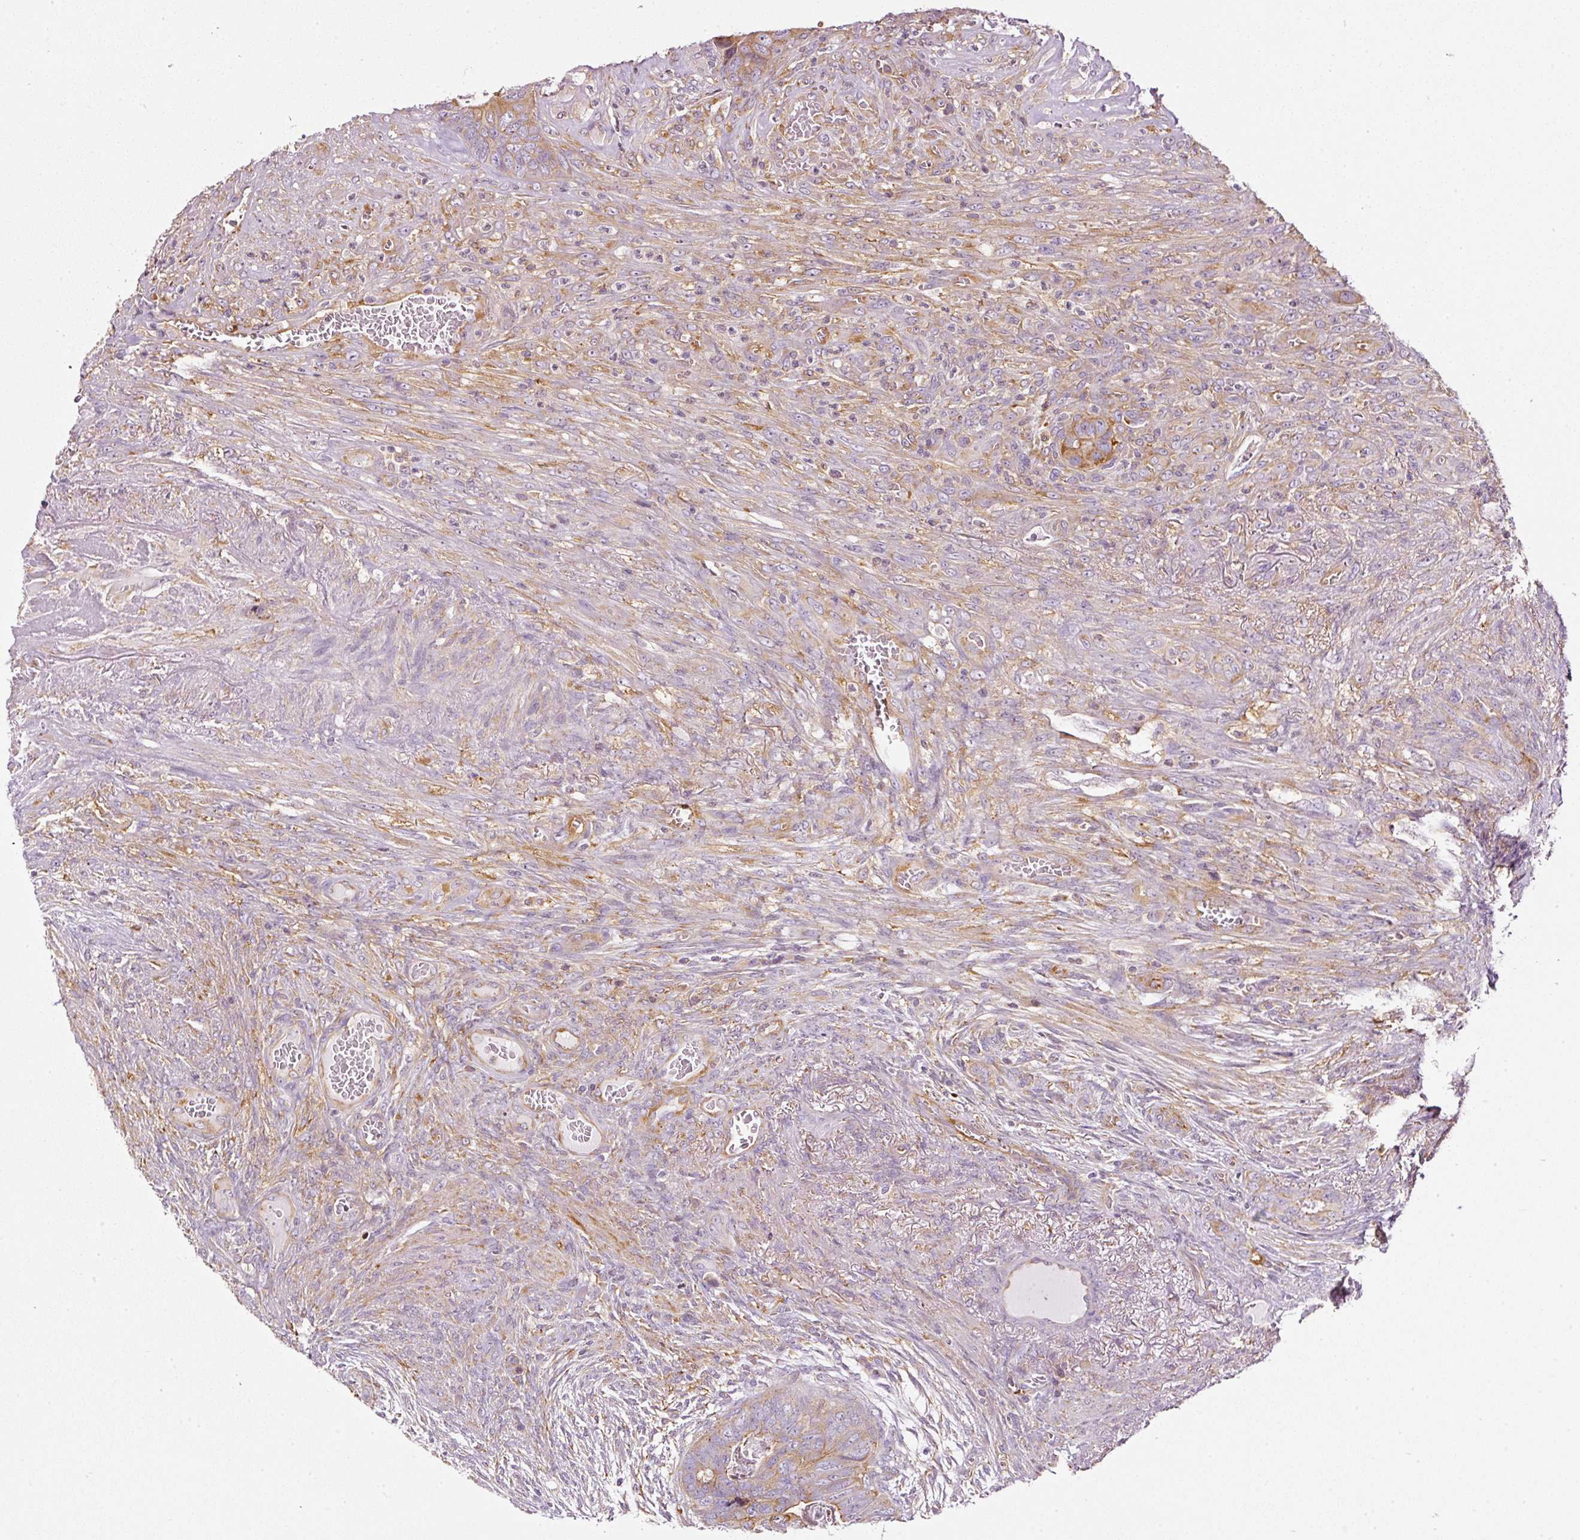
{"staining": {"intensity": "weak", "quantity": "25%-75%", "location": "cytoplasmic/membranous"}, "tissue": "colorectal cancer", "cell_type": "Tumor cells", "image_type": "cancer", "snomed": [{"axis": "morphology", "description": "Adenocarcinoma, NOS"}, {"axis": "topography", "description": "Rectum"}], "caption": "Human colorectal cancer stained with a protein marker reveals weak staining in tumor cells.", "gene": "SCNM1", "patient": {"sex": "female", "age": 78}}